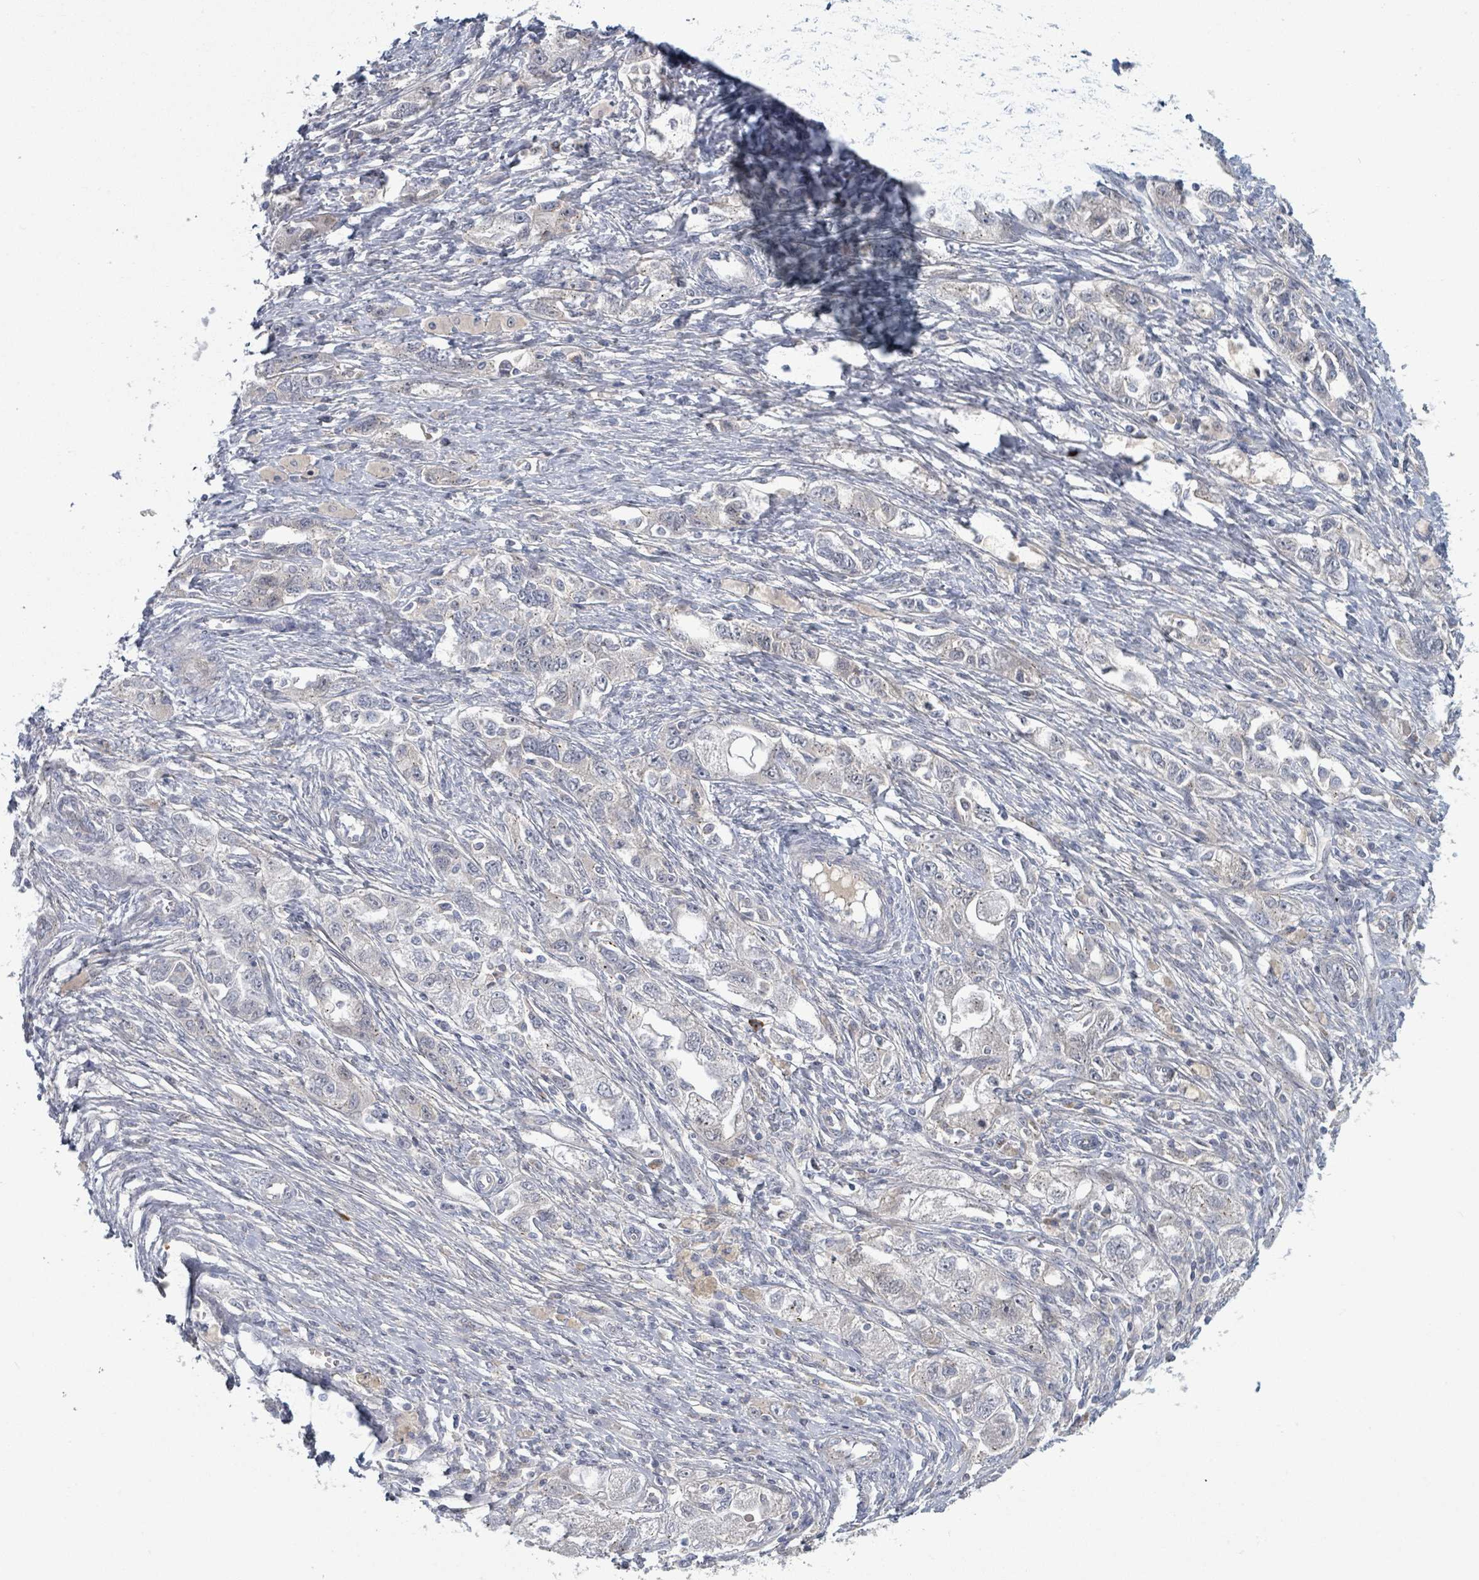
{"staining": {"intensity": "negative", "quantity": "none", "location": "none"}, "tissue": "ovarian cancer", "cell_type": "Tumor cells", "image_type": "cancer", "snomed": [{"axis": "morphology", "description": "Carcinoma, NOS"}, {"axis": "morphology", "description": "Cystadenocarcinoma, serous, NOS"}, {"axis": "topography", "description": "Ovary"}], "caption": "The IHC photomicrograph has no significant positivity in tumor cells of carcinoma (ovarian) tissue.", "gene": "COL5A3", "patient": {"sex": "female", "age": 69}}